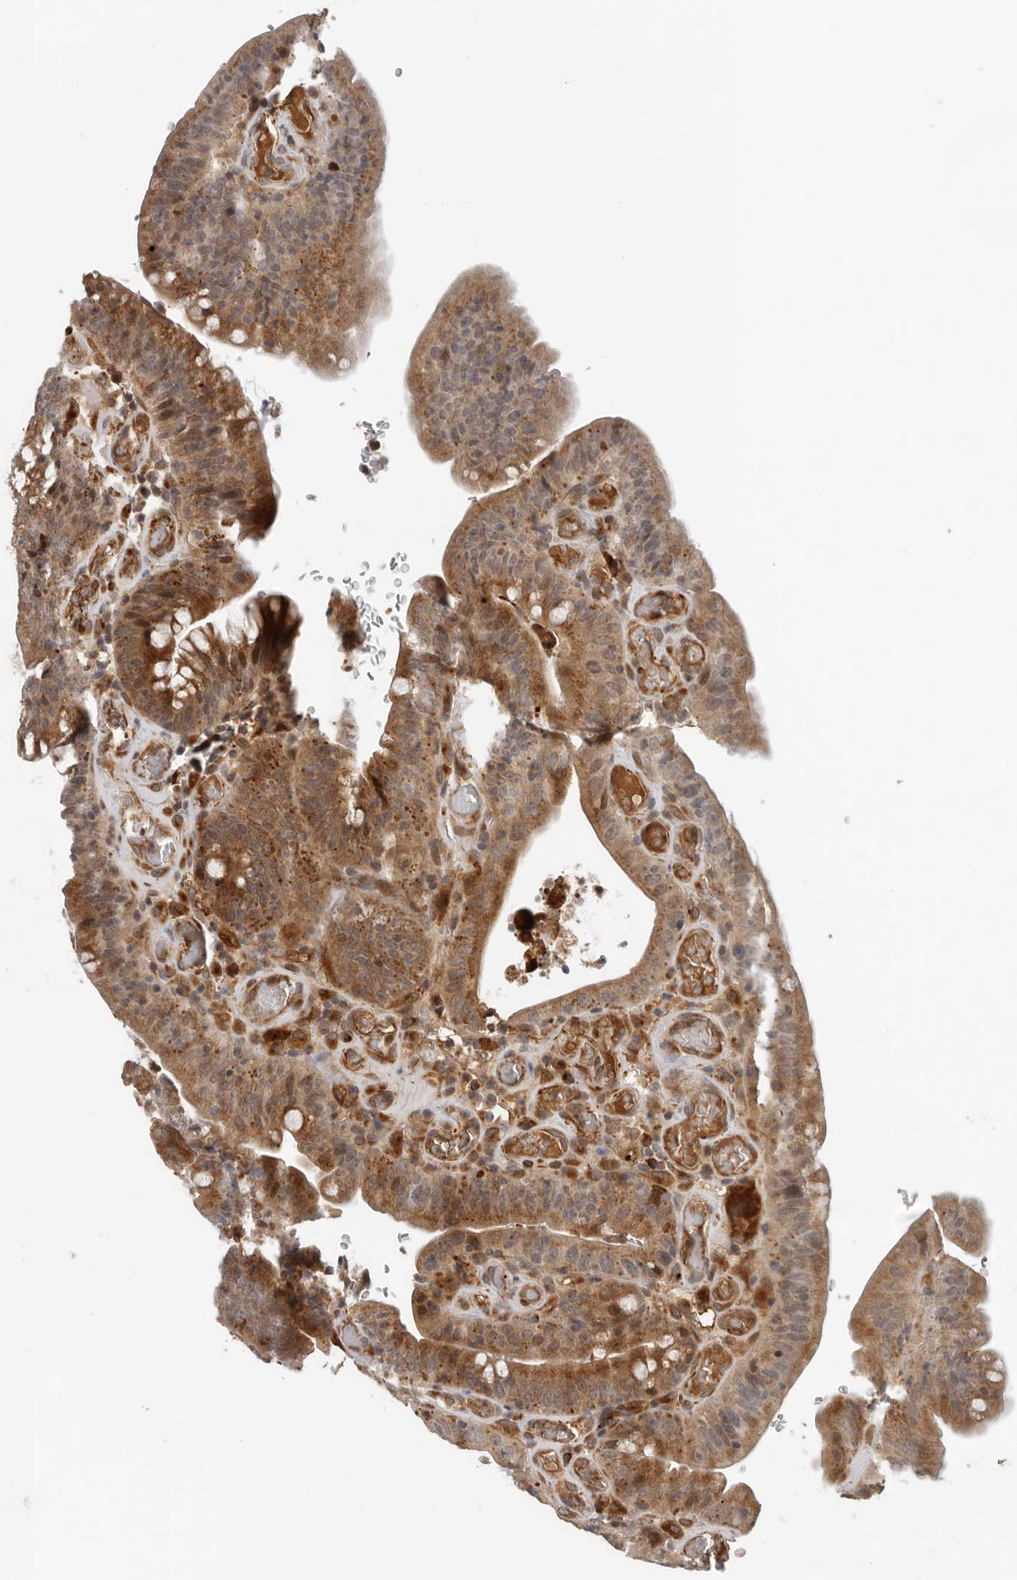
{"staining": {"intensity": "strong", "quantity": ">75%", "location": "cytoplasmic/membranous"}, "tissue": "colorectal cancer", "cell_type": "Tumor cells", "image_type": "cancer", "snomed": [{"axis": "morphology", "description": "Normal tissue, NOS"}, {"axis": "topography", "description": "Colon"}], "caption": "Colorectal cancer tissue demonstrates strong cytoplasmic/membranous positivity in about >75% of tumor cells (brown staining indicates protein expression, while blue staining denotes nuclei).", "gene": "RNF157", "patient": {"sex": "female", "age": 82}}